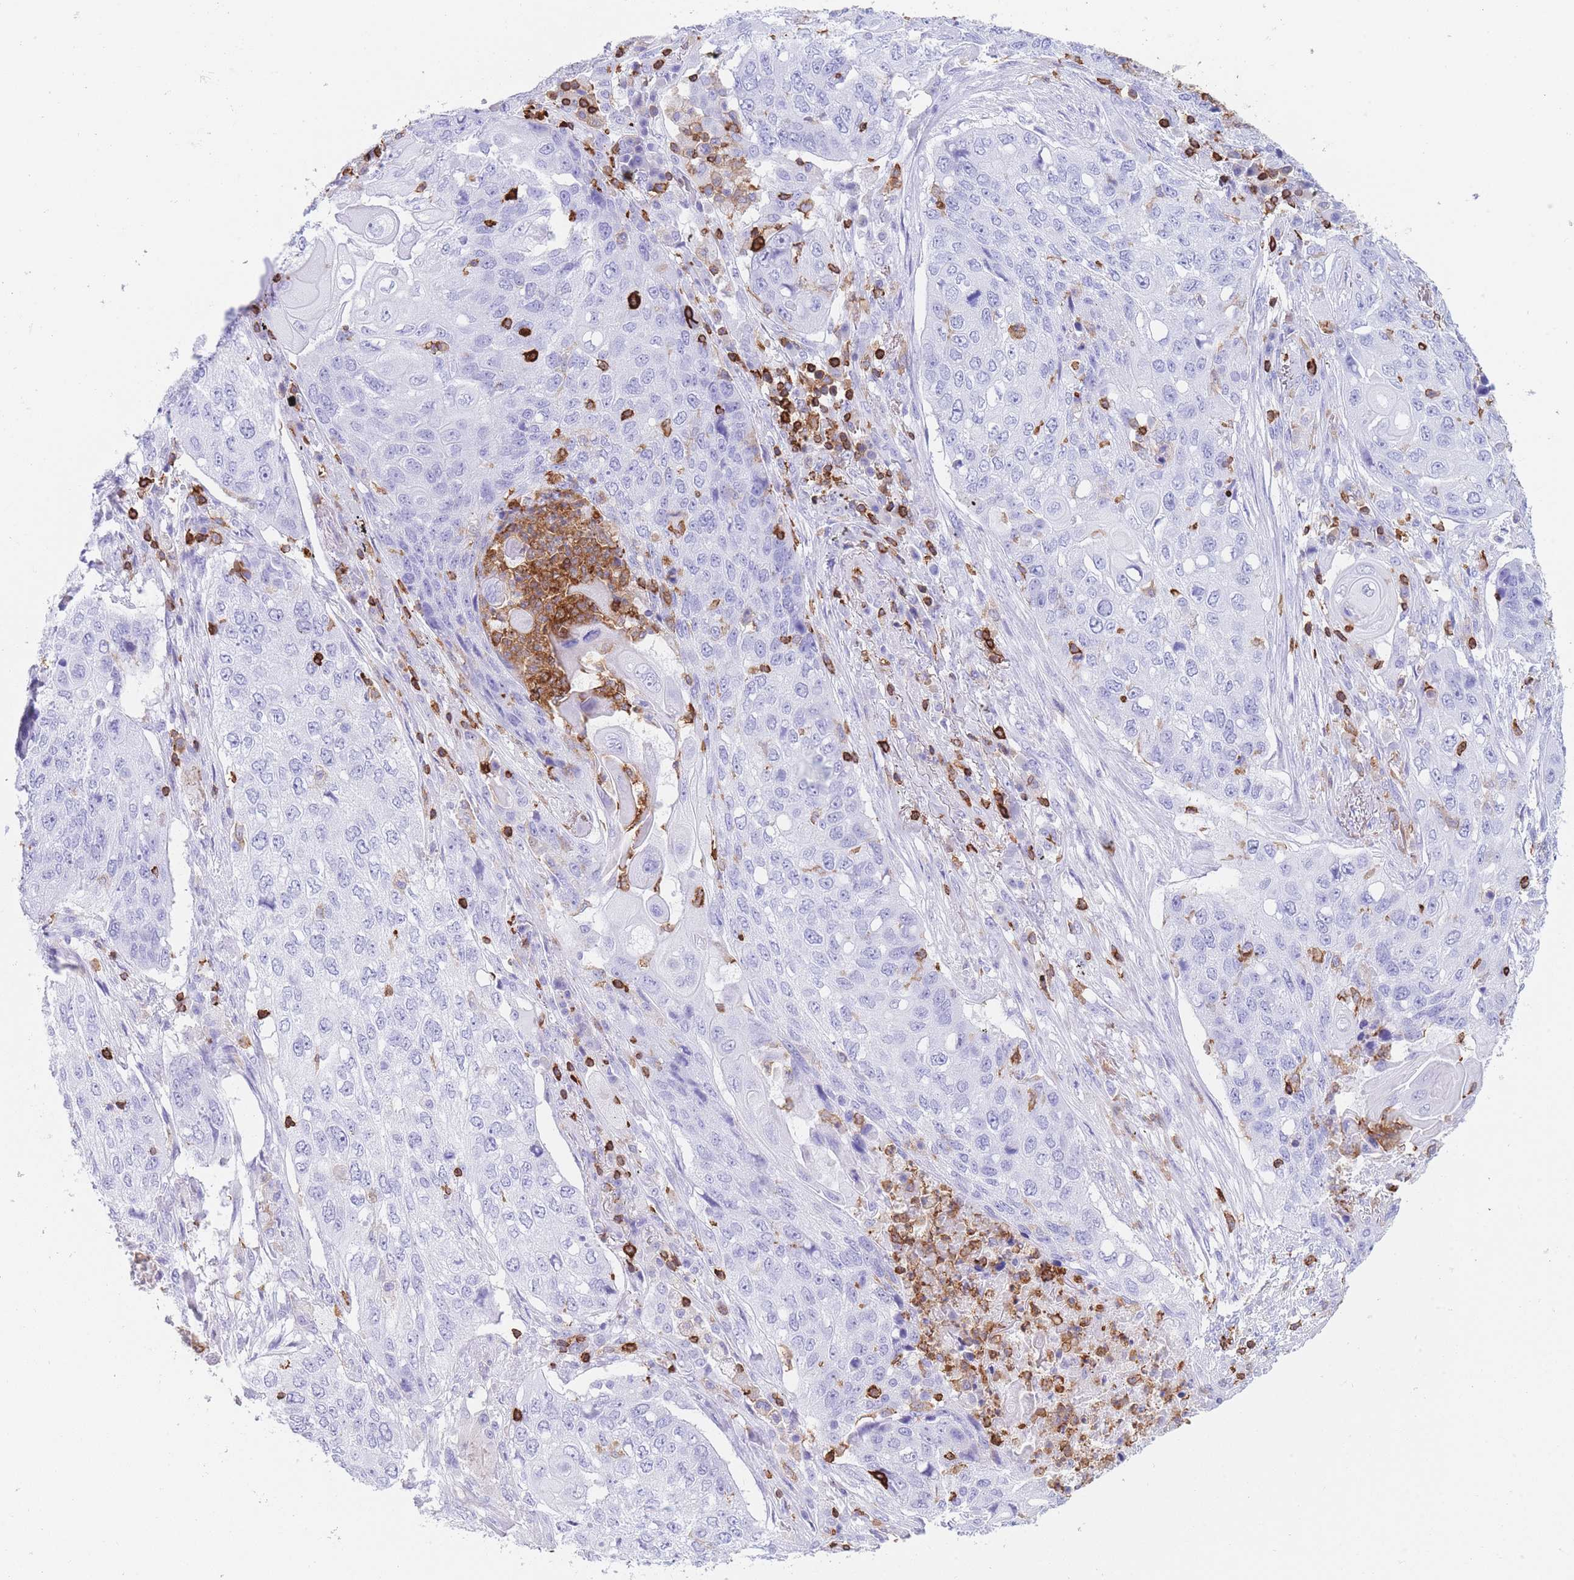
{"staining": {"intensity": "negative", "quantity": "none", "location": "none"}, "tissue": "lung cancer", "cell_type": "Tumor cells", "image_type": "cancer", "snomed": [{"axis": "morphology", "description": "Squamous cell carcinoma, NOS"}, {"axis": "topography", "description": "Lung"}], "caption": "Immunohistochemical staining of human squamous cell carcinoma (lung) displays no significant staining in tumor cells.", "gene": "CORO1A", "patient": {"sex": "female", "age": 63}}